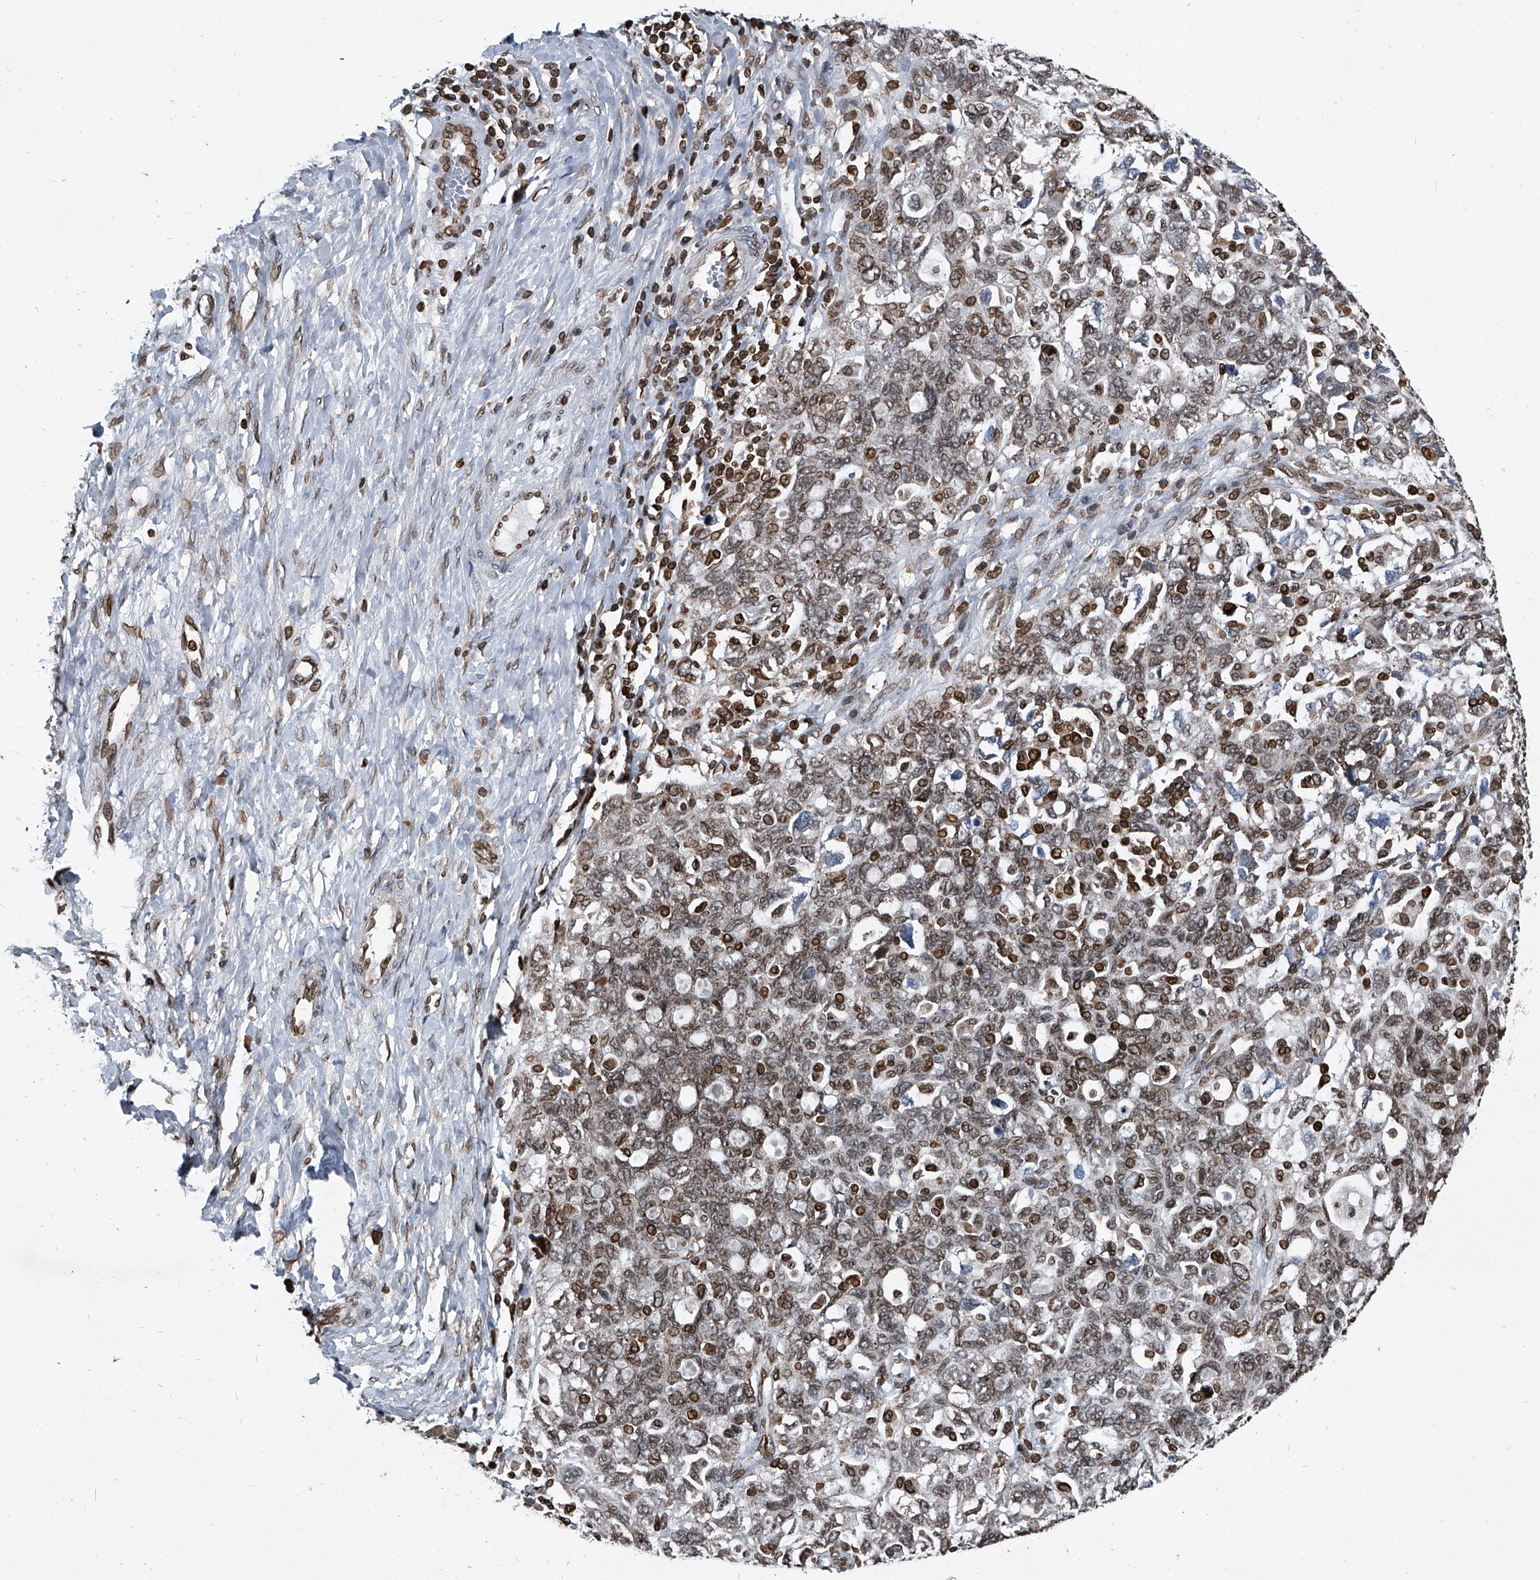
{"staining": {"intensity": "moderate", "quantity": ">75%", "location": "nuclear"}, "tissue": "ovarian cancer", "cell_type": "Tumor cells", "image_type": "cancer", "snomed": [{"axis": "morphology", "description": "Carcinoma, NOS"}, {"axis": "morphology", "description": "Cystadenocarcinoma, serous, NOS"}, {"axis": "topography", "description": "Ovary"}], "caption": "Immunohistochemistry histopathology image of neoplastic tissue: ovarian cancer (carcinoma) stained using immunohistochemistry exhibits medium levels of moderate protein expression localized specifically in the nuclear of tumor cells, appearing as a nuclear brown color.", "gene": "PHF20", "patient": {"sex": "female", "age": 69}}